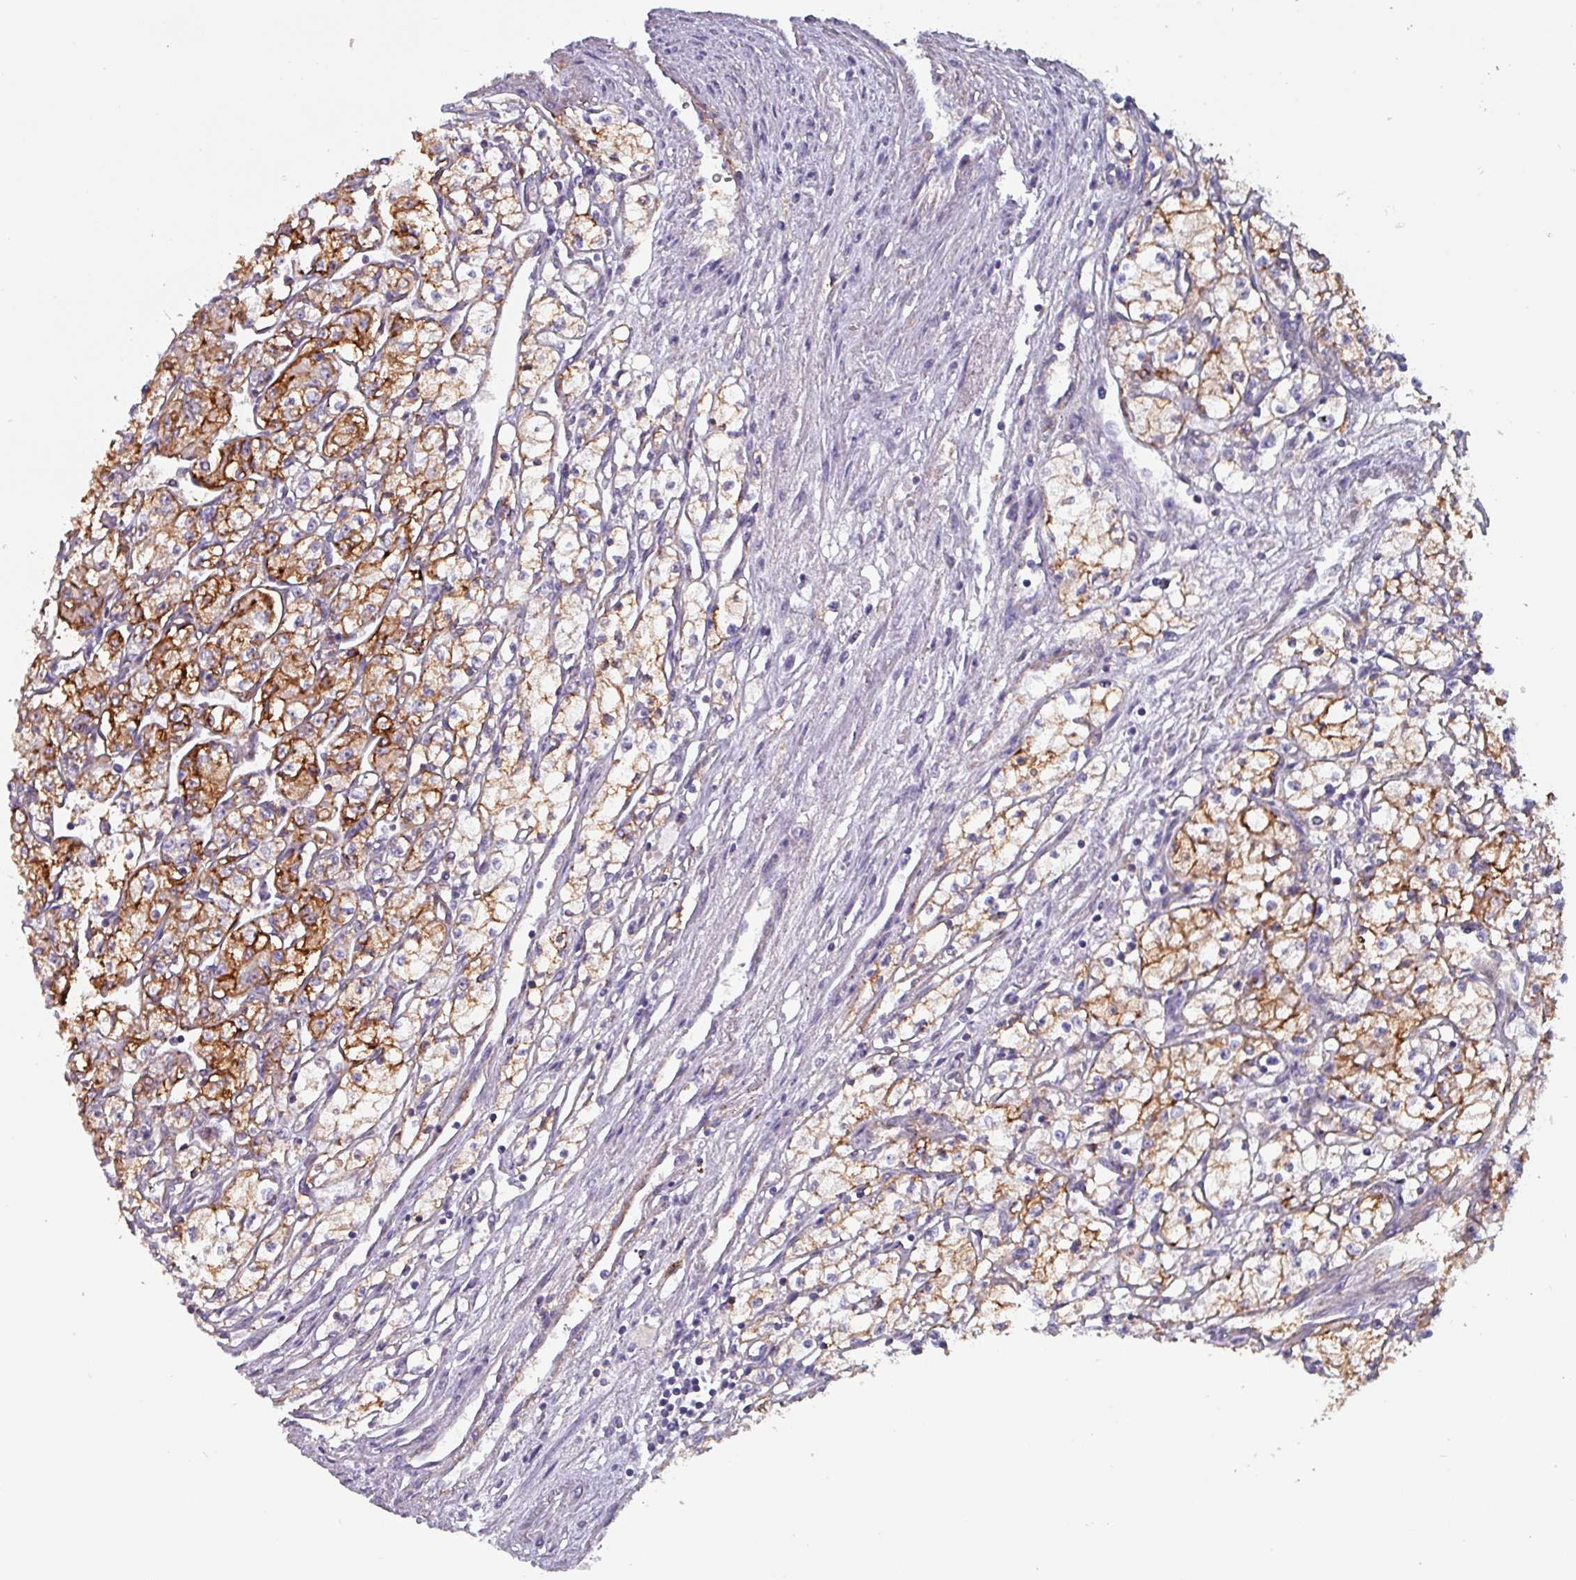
{"staining": {"intensity": "moderate", "quantity": ">75%", "location": "cytoplasmic/membranous"}, "tissue": "renal cancer", "cell_type": "Tumor cells", "image_type": "cancer", "snomed": [{"axis": "morphology", "description": "Adenocarcinoma, NOS"}, {"axis": "topography", "description": "Kidney"}], "caption": "A high-resolution photomicrograph shows IHC staining of adenocarcinoma (renal), which exhibits moderate cytoplasmic/membranous staining in about >75% of tumor cells.", "gene": "ZNF816-ZNF321P", "patient": {"sex": "male", "age": 59}}